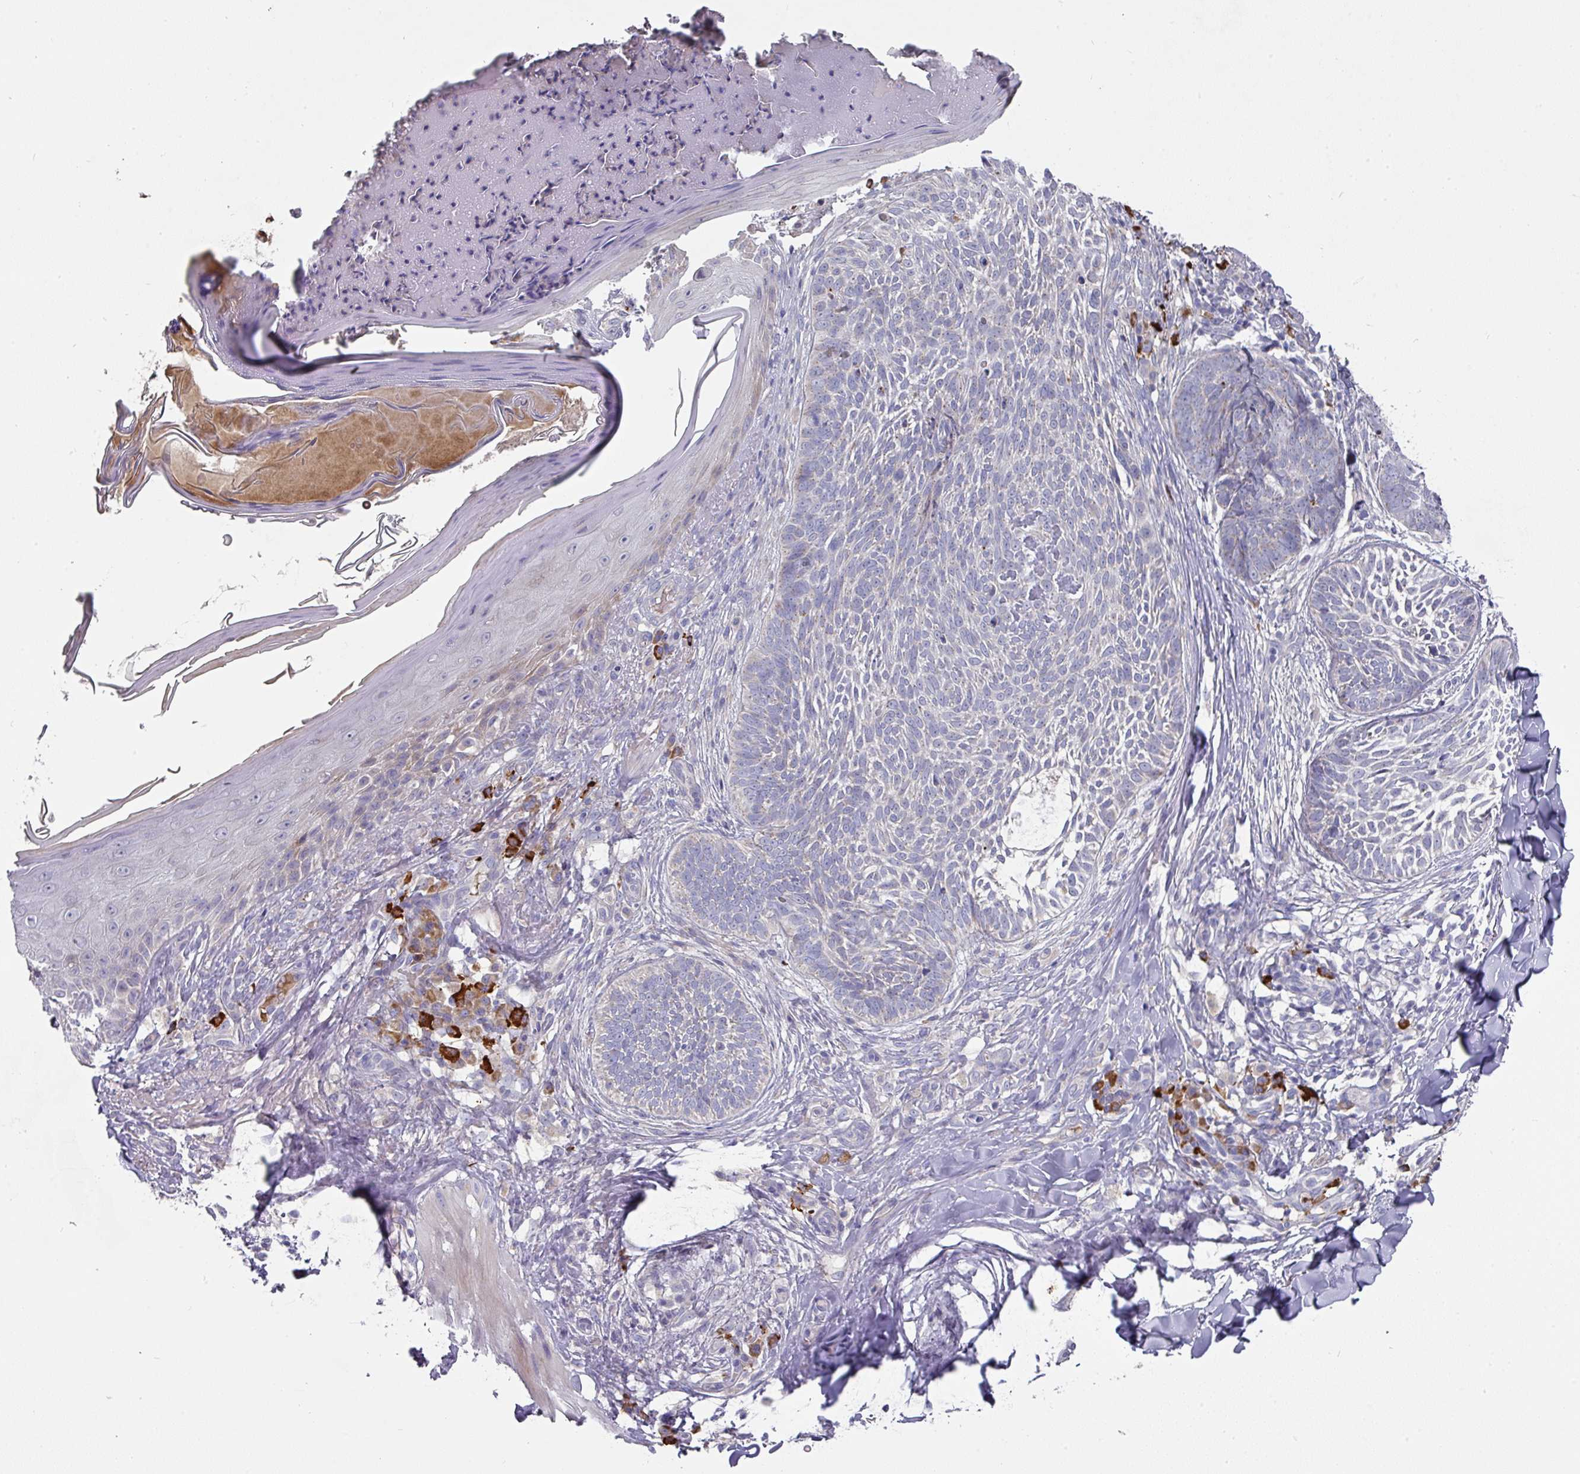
{"staining": {"intensity": "negative", "quantity": "none", "location": "none"}, "tissue": "skin cancer", "cell_type": "Tumor cells", "image_type": "cancer", "snomed": [{"axis": "morphology", "description": "Basal cell carcinoma"}, {"axis": "topography", "description": "Skin"}], "caption": "Immunohistochemistry micrograph of neoplastic tissue: basal cell carcinoma (skin) stained with DAB reveals no significant protein staining in tumor cells. (Stains: DAB (3,3'-diaminobenzidine) IHC with hematoxylin counter stain, Microscopy: brightfield microscopy at high magnification).", "gene": "IL4R", "patient": {"sex": "female", "age": 61}}